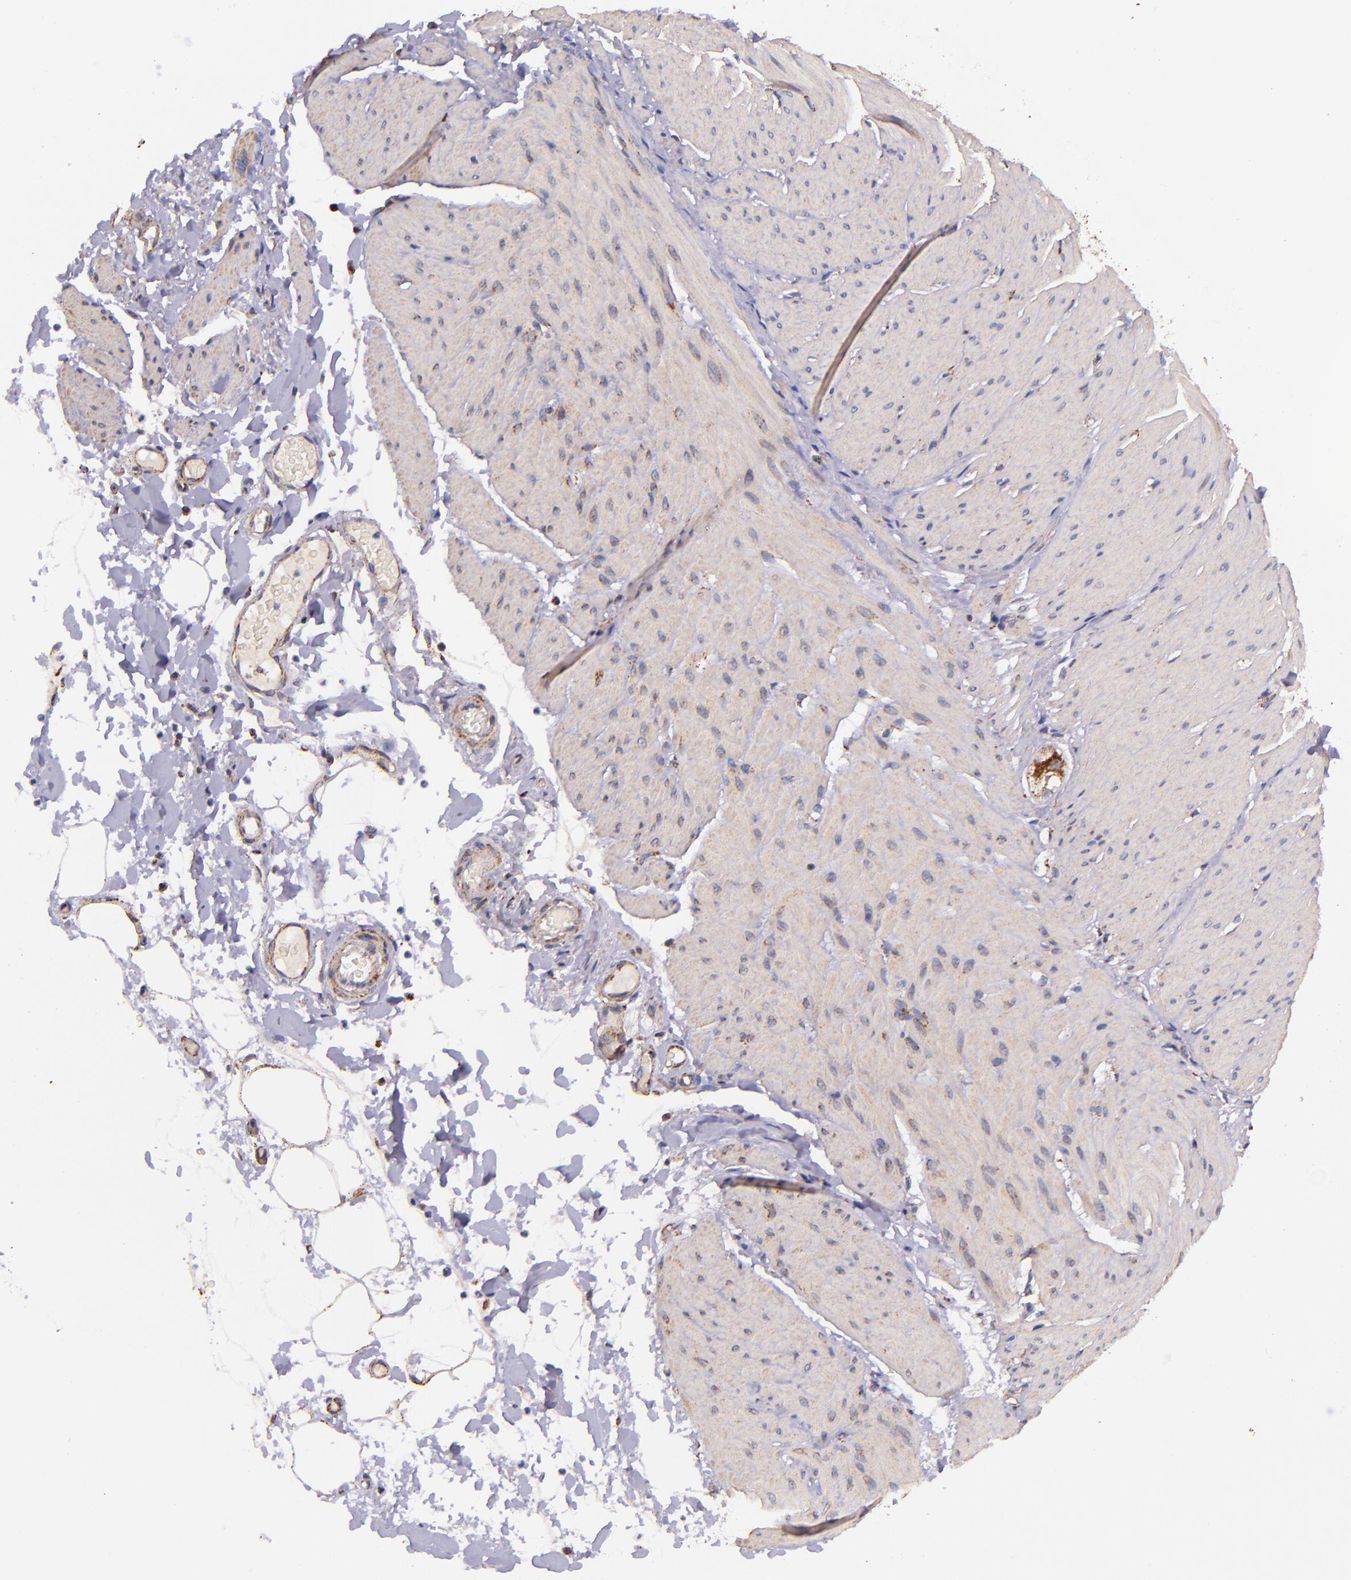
{"staining": {"intensity": "weak", "quantity": ">75%", "location": "cytoplasmic/membranous"}, "tissue": "smooth muscle", "cell_type": "Smooth muscle cells", "image_type": "normal", "snomed": [{"axis": "morphology", "description": "Normal tissue, NOS"}, {"axis": "topography", "description": "Smooth muscle"}, {"axis": "topography", "description": "Colon"}], "caption": "Immunohistochemistry image of normal human smooth muscle stained for a protein (brown), which displays low levels of weak cytoplasmic/membranous staining in approximately >75% of smooth muscle cells.", "gene": "IDH3G", "patient": {"sex": "male", "age": 67}}